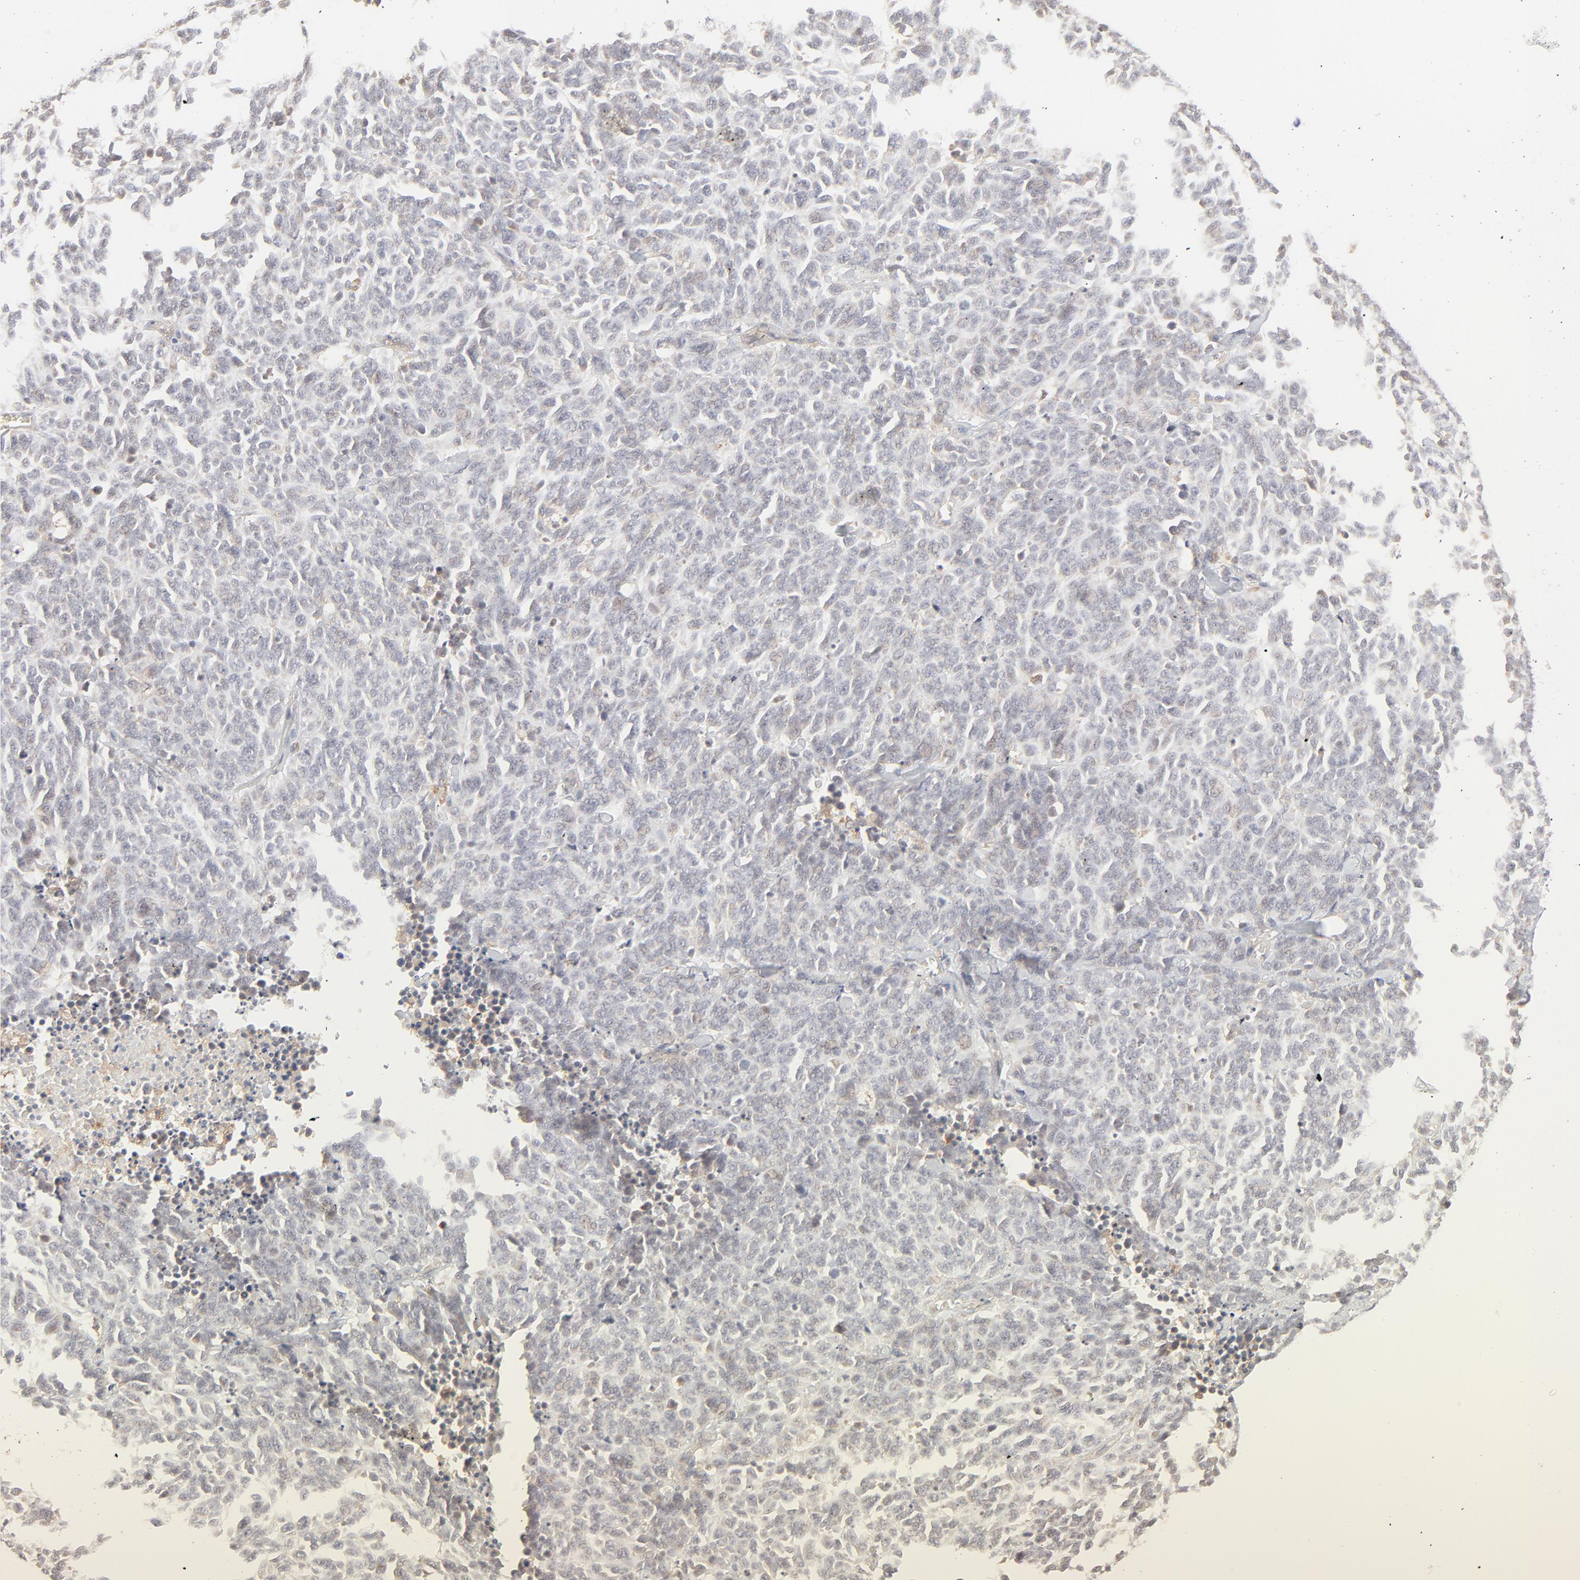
{"staining": {"intensity": "negative", "quantity": "none", "location": "none"}, "tissue": "lung cancer", "cell_type": "Tumor cells", "image_type": "cancer", "snomed": [{"axis": "morphology", "description": "Neoplasm, malignant, NOS"}, {"axis": "topography", "description": "Lung"}], "caption": "Immunohistochemistry (IHC) histopathology image of neoplastic tissue: human lung cancer (malignant neoplasm) stained with DAB (3,3'-diaminobenzidine) shows no significant protein positivity in tumor cells.", "gene": "RAB5C", "patient": {"sex": "female", "age": 58}}